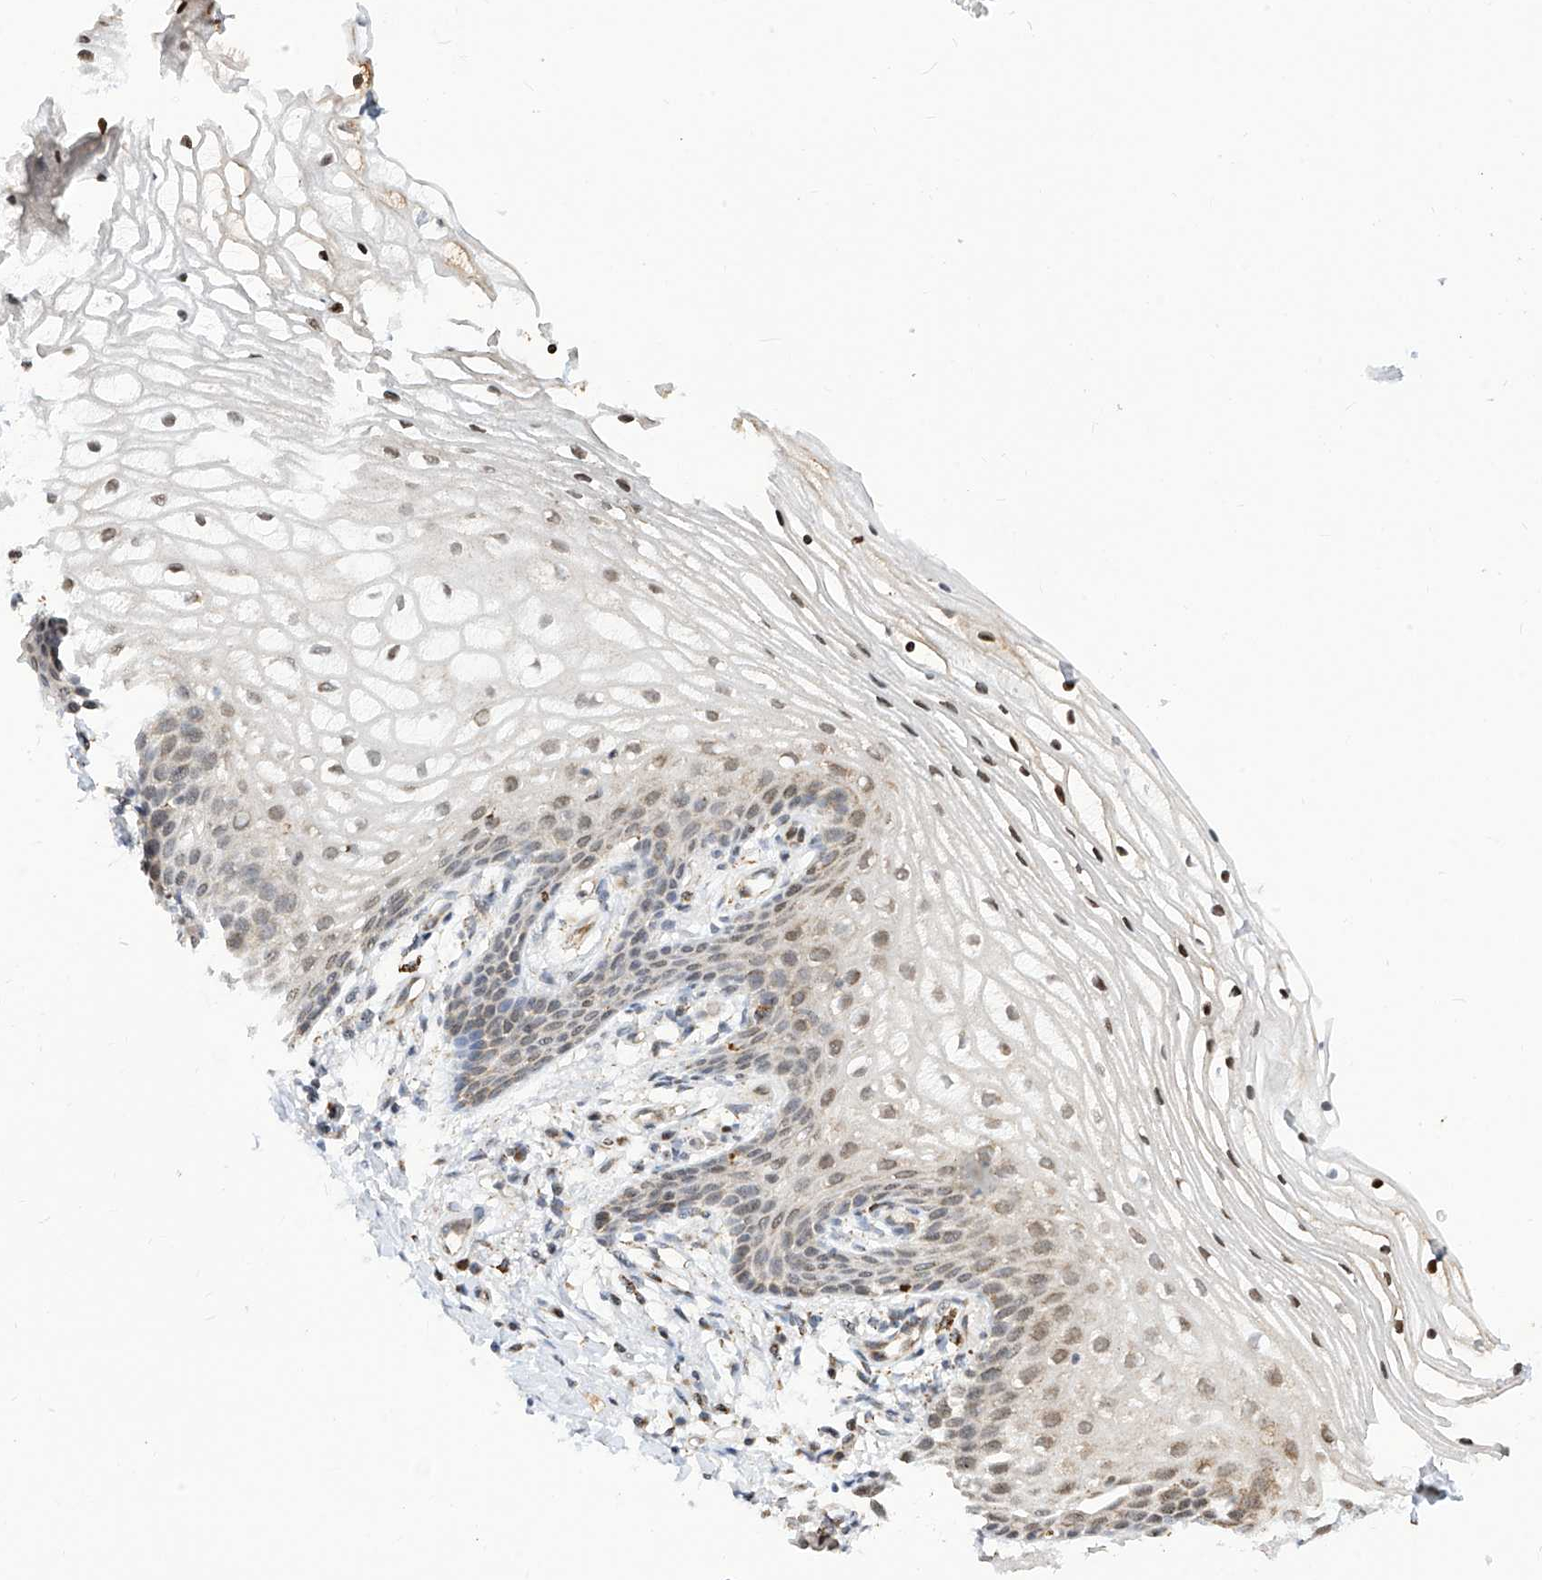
{"staining": {"intensity": "moderate", "quantity": "<25%", "location": "cytoplasmic/membranous,nuclear"}, "tissue": "vagina", "cell_type": "Squamous epithelial cells", "image_type": "normal", "snomed": [{"axis": "morphology", "description": "Normal tissue, NOS"}, {"axis": "topography", "description": "Vagina"}], "caption": "Protein expression analysis of unremarkable human vagina reveals moderate cytoplasmic/membranous,nuclear staining in approximately <25% of squamous epithelial cells. The protein of interest is shown in brown color, while the nuclei are stained blue.", "gene": "TTLL8", "patient": {"sex": "female", "age": 60}}